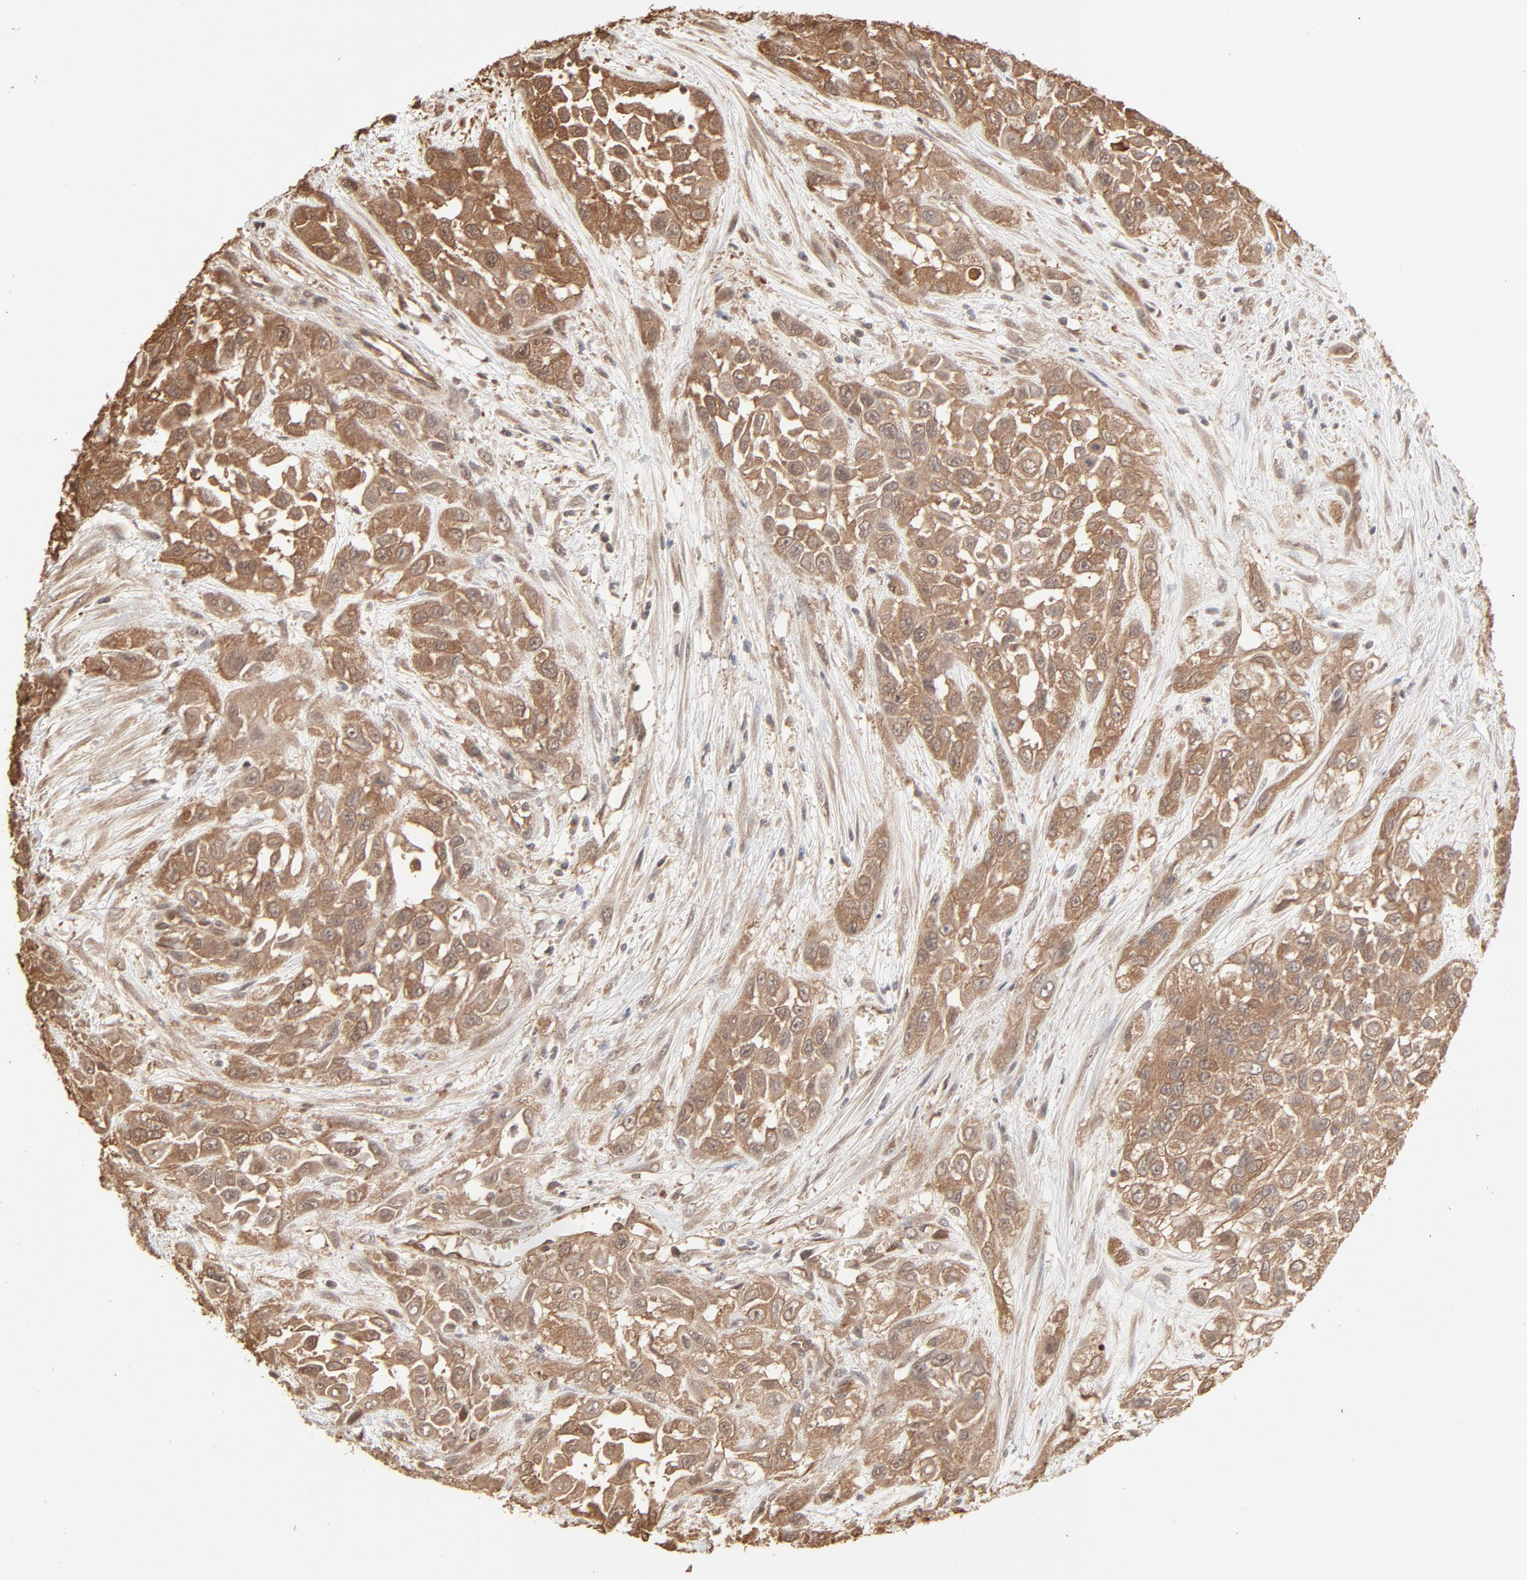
{"staining": {"intensity": "moderate", "quantity": ">75%", "location": "cytoplasmic/membranous"}, "tissue": "urothelial cancer", "cell_type": "Tumor cells", "image_type": "cancer", "snomed": [{"axis": "morphology", "description": "Urothelial carcinoma, High grade"}, {"axis": "topography", "description": "Urinary bladder"}], "caption": "High-grade urothelial carcinoma stained for a protein demonstrates moderate cytoplasmic/membranous positivity in tumor cells.", "gene": "PPP2CA", "patient": {"sex": "male", "age": 57}}